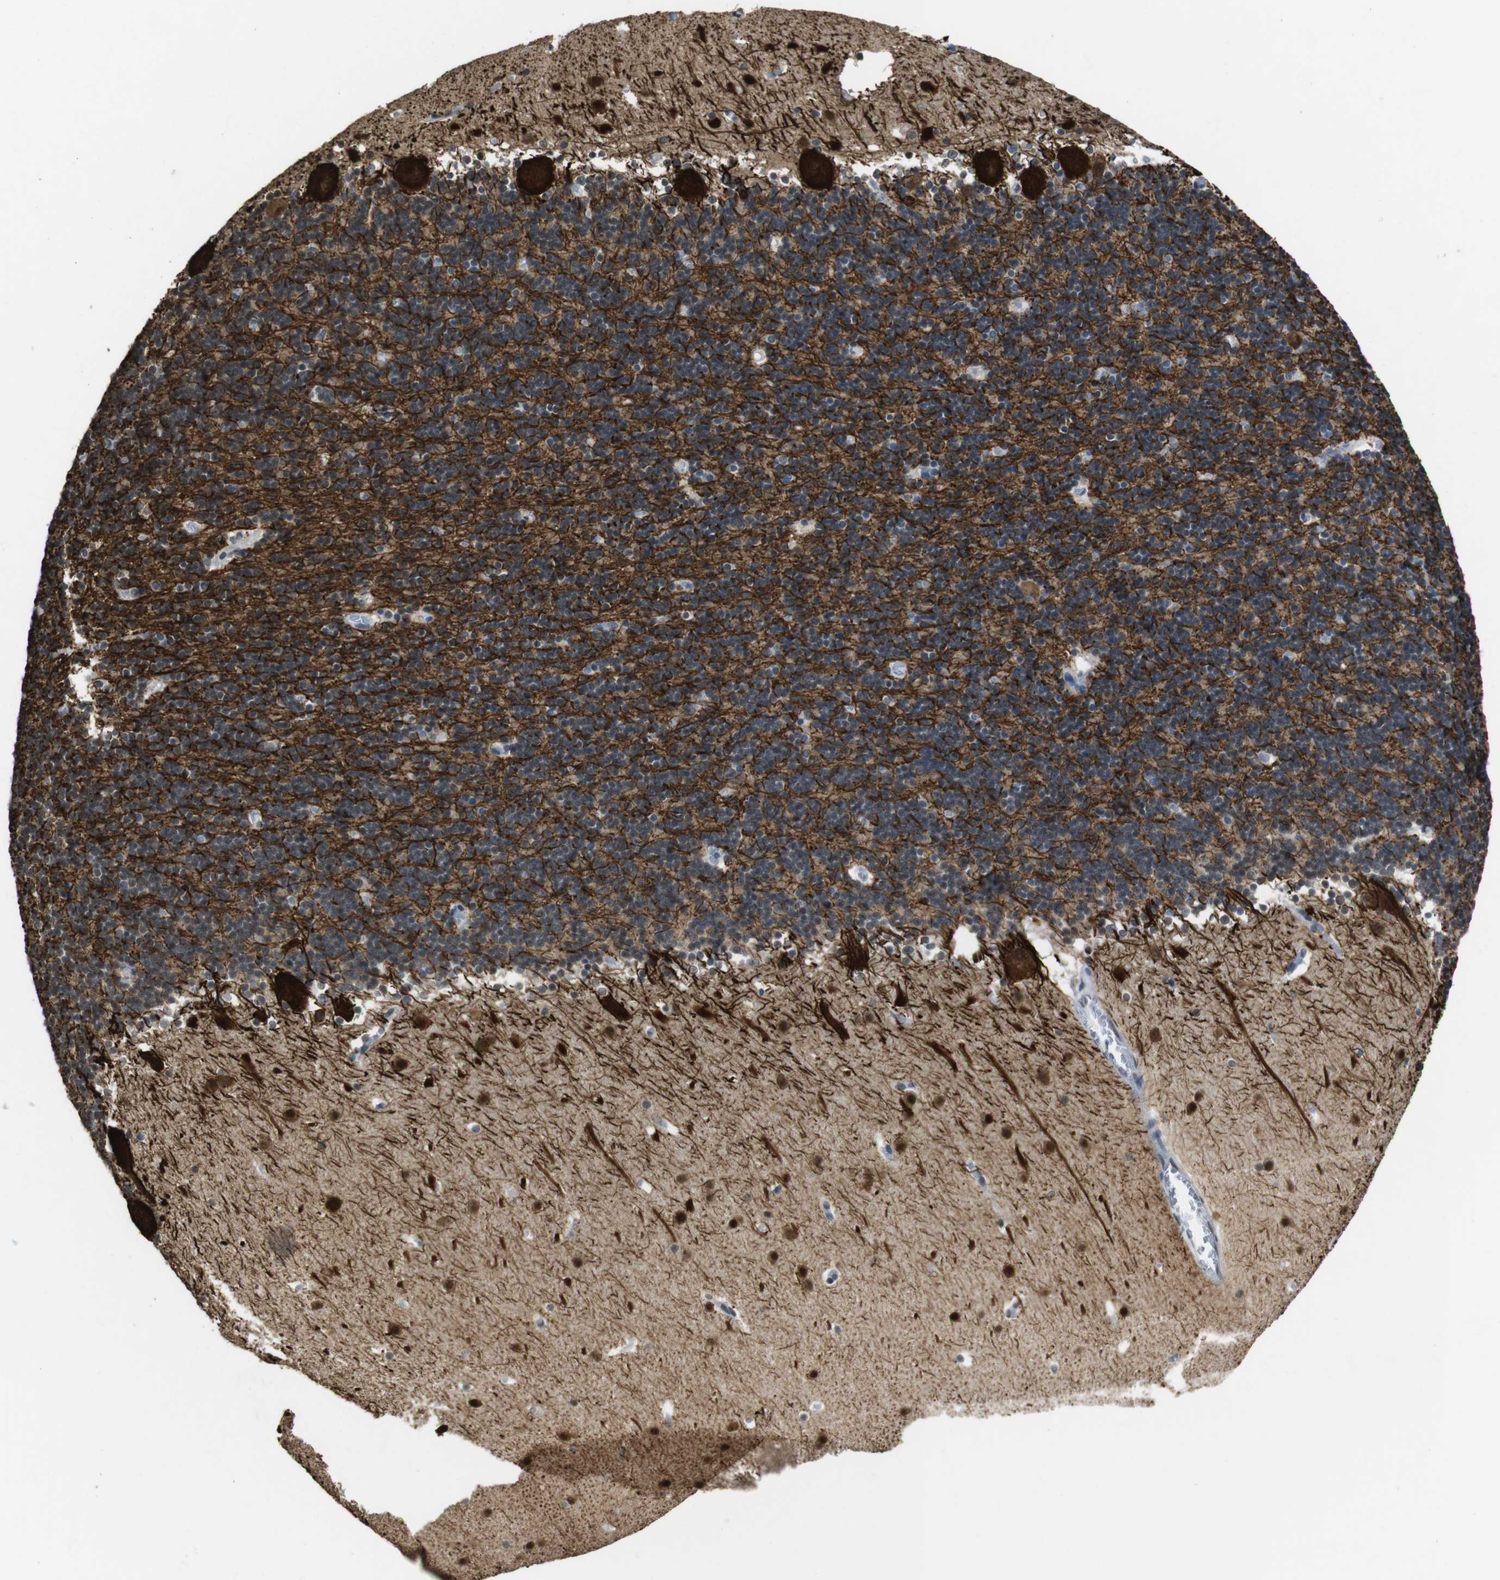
{"staining": {"intensity": "moderate", "quantity": "25%-75%", "location": "cytoplasmic/membranous,nuclear"}, "tissue": "cerebellum", "cell_type": "Cells in granular layer", "image_type": "normal", "snomed": [{"axis": "morphology", "description": "Normal tissue, NOS"}, {"axis": "topography", "description": "Cerebellum"}], "caption": "Immunohistochemical staining of normal cerebellum shows 25%-75% levels of moderate cytoplasmic/membranous,nuclear protein expression in about 25%-75% of cells in granular layer. Using DAB (brown) and hematoxylin (blue) stains, captured at high magnification using brightfield microscopy.", "gene": "CSNK2B", "patient": {"sex": "male", "age": 45}}